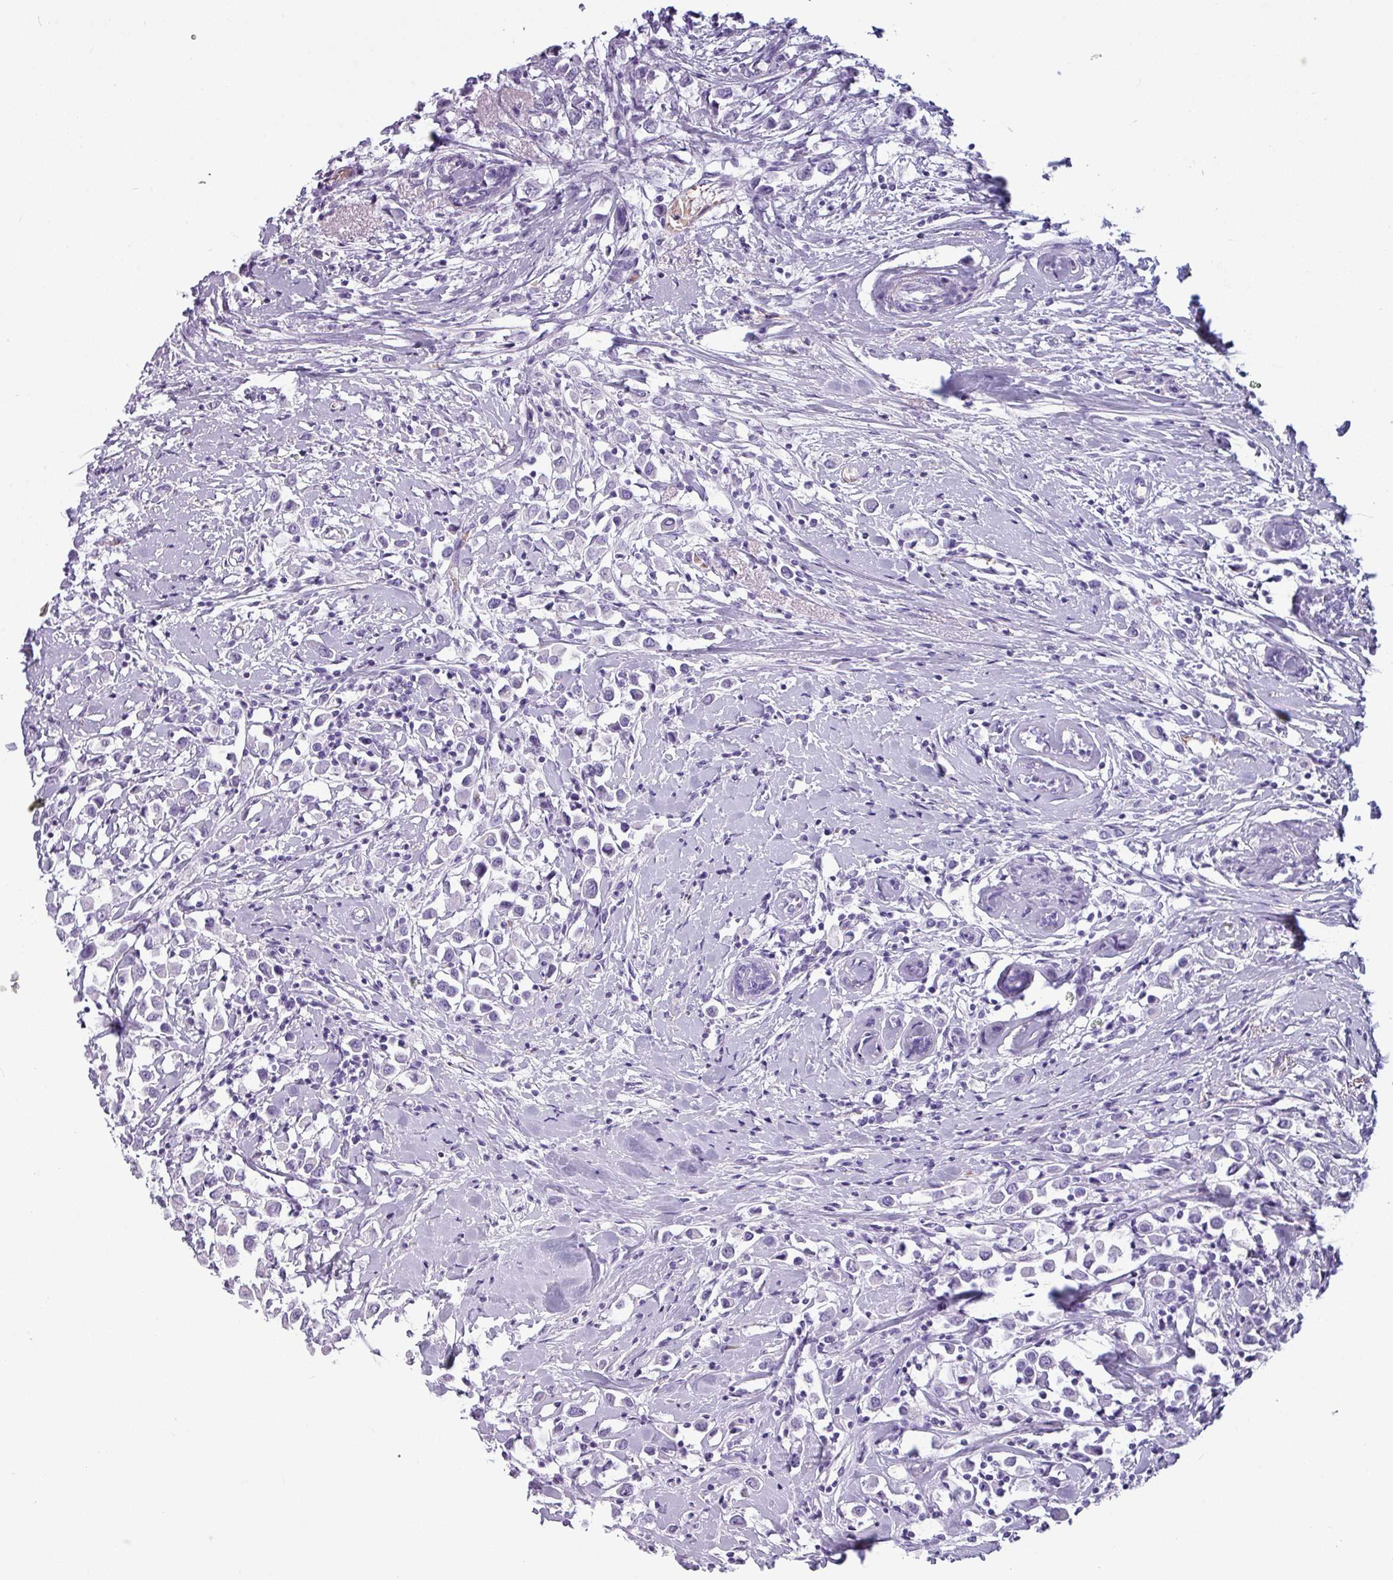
{"staining": {"intensity": "negative", "quantity": "none", "location": "none"}, "tissue": "breast cancer", "cell_type": "Tumor cells", "image_type": "cancer", "snomed": [{"axis": "morphology", "description": "Duct carcinoma"}, {"axis": "topography", "description": "Breast"}], "caption": "A high-resolution micrograph shows immunohistochemistry staining of breast cancer (infiltrating ductal carcinoma), which reveals no significant expression in tumor cells.", "gene": "CRYBB2", "patient": {"sex": "female", "age": 87}}